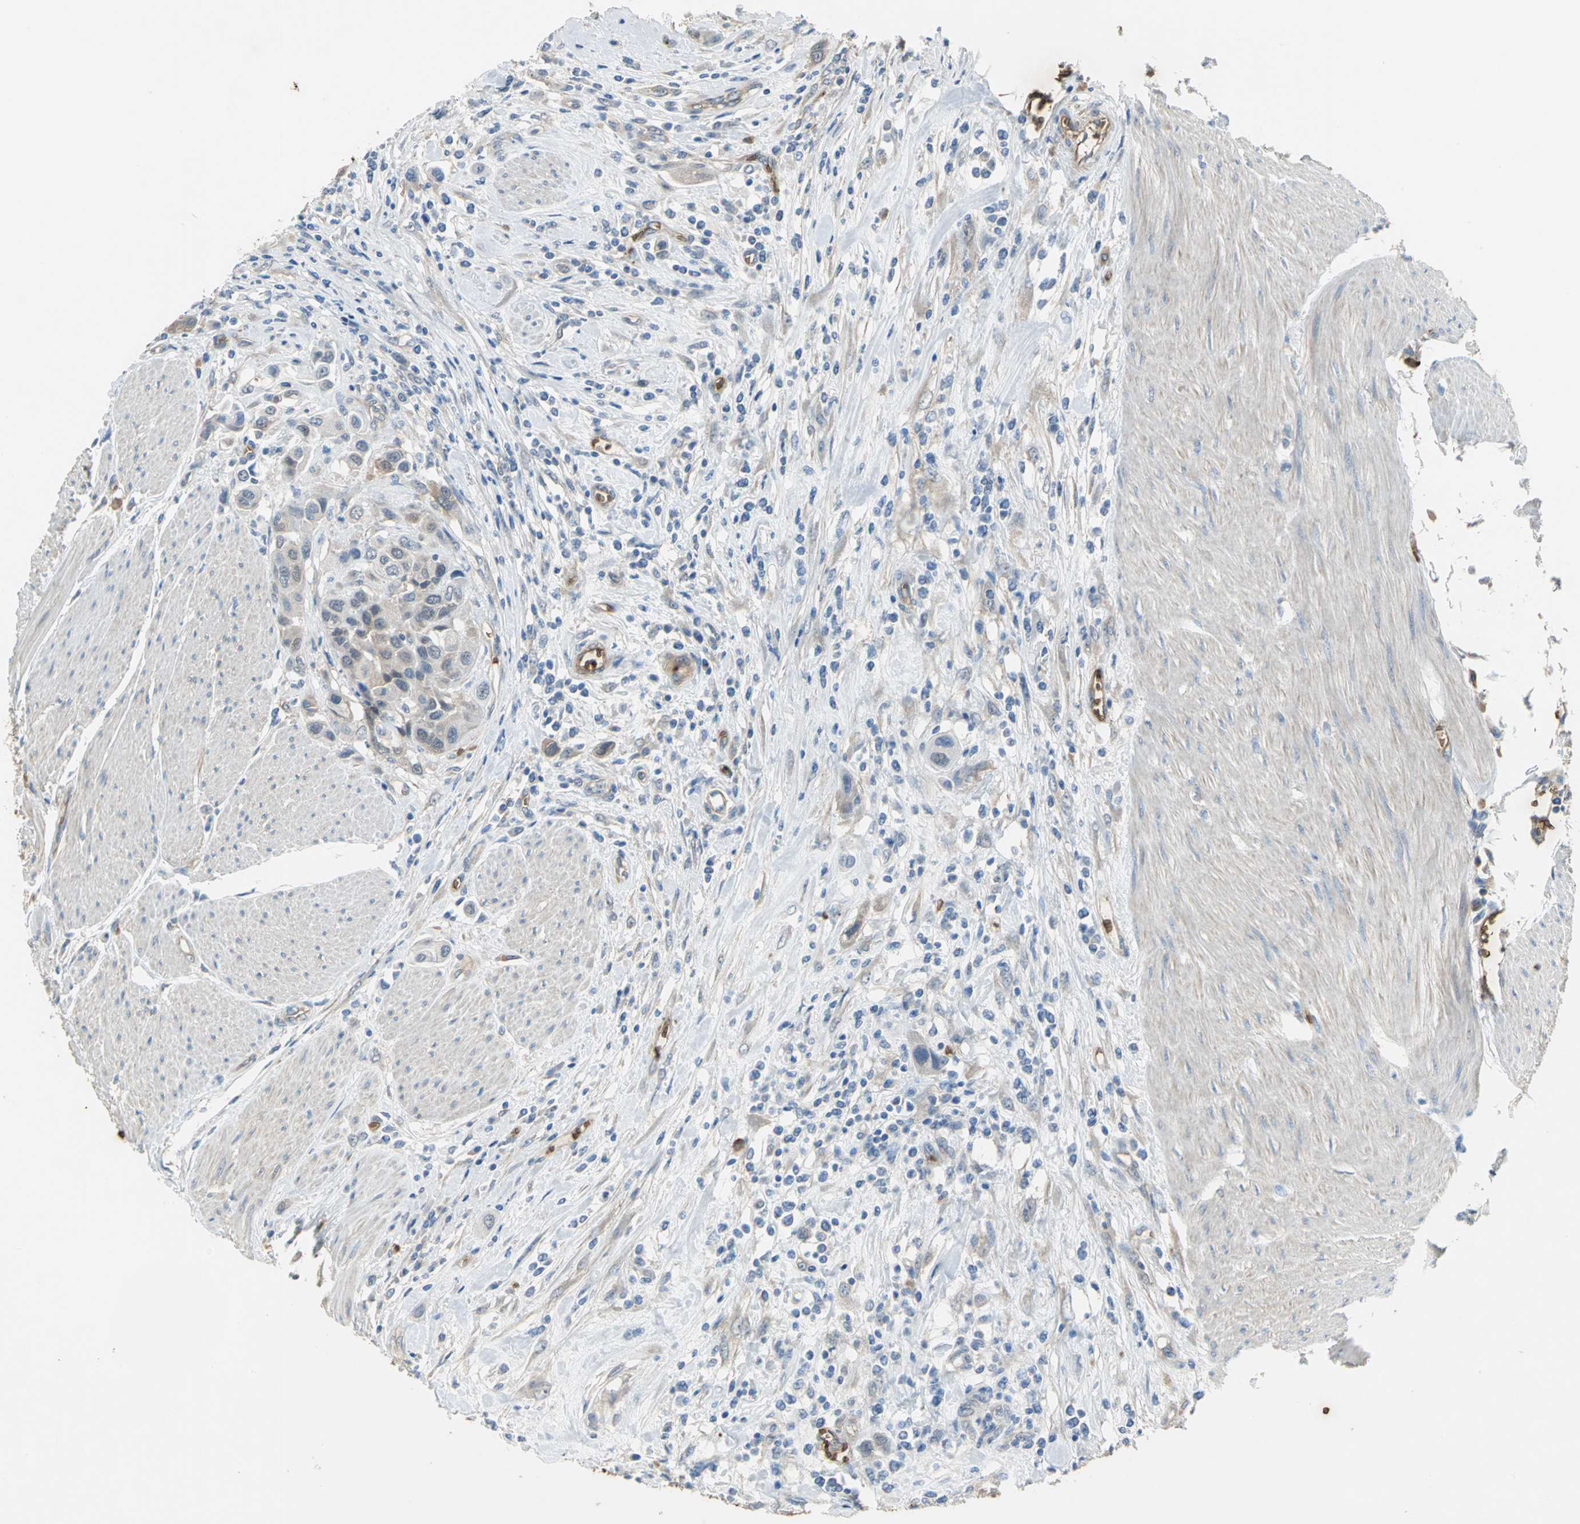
{"staining": {"intensity": "moderate", "quantity": "25%-75%", "location": "cytoplasmic/membranous"}, "tissue": "urothelial cancer", "cell_type": "Tumor cells", "image_type": "cancer", "snomed": [{"axis": "morphology", "description": "Urothelial carcinoma, High grade"}, {"axis": "topography", "description": "Urinary bladder"}], "caption": "The photomicrograph demonstrates a brown stain indicating the presence of a protein in the cytoplasmic/membranous of tumor cells in urothelial cancer.", "gene": "TREM1", "patient": {"sex": "male", "age": 50}}